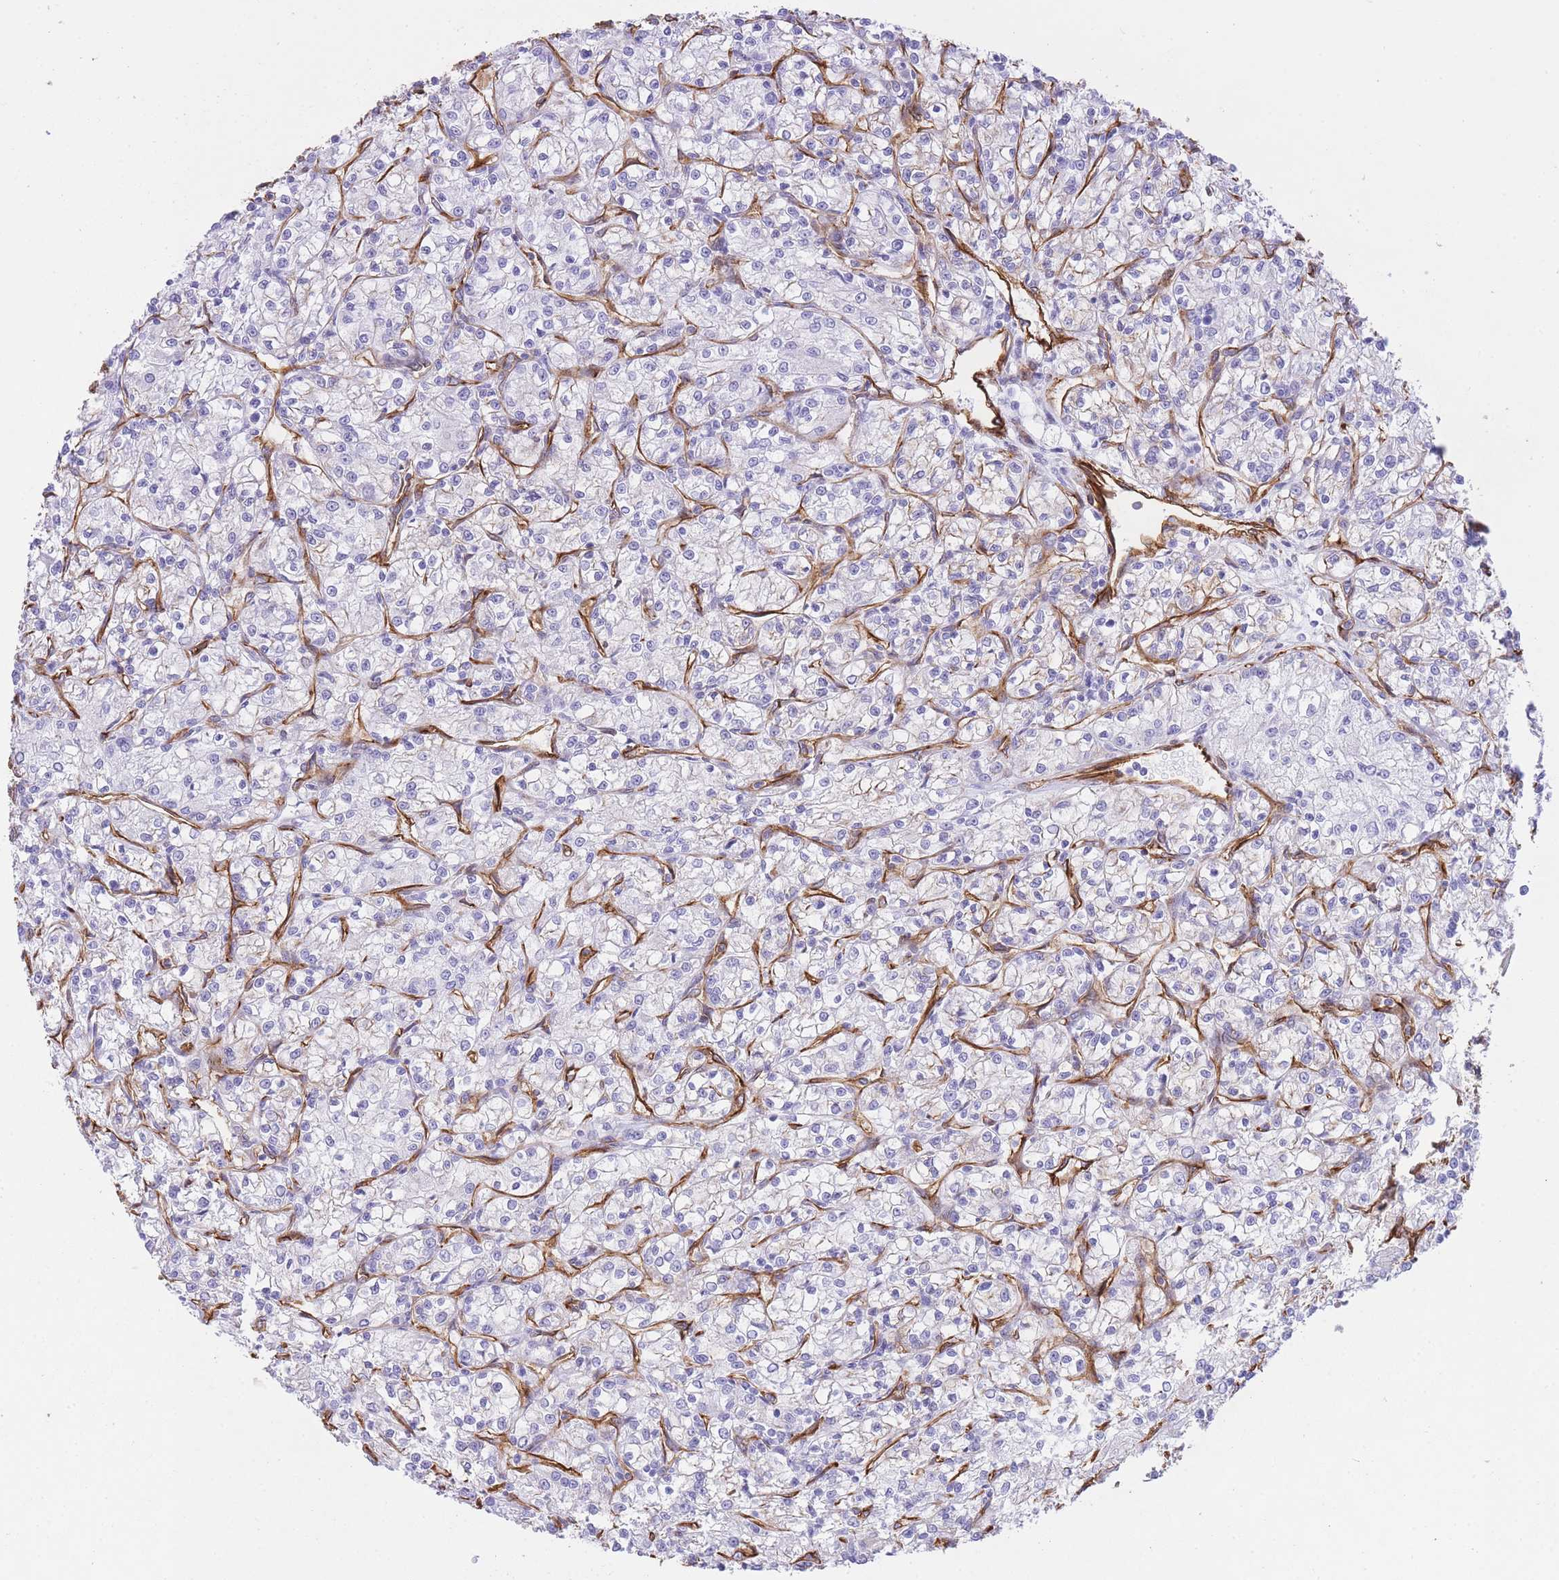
{"staining": {"intensity": "negative", "quantity": "none", "location": "none"}, "tissue": "renal cancer", "cell_type": "Tumor cells", "image_type": "cancer", "snomed": [{"axis": "morphology", "description": "Adenocarcinoma, NOS"}, {"axis": "topography", "description": "Kidney"}], "caption": "Immunohistochemistry of human renal adenocarcinoma exhibits no positivity in tumor cells.", "gene": "CAVIN1", "patient": {"sex": "female", "age": 59}}